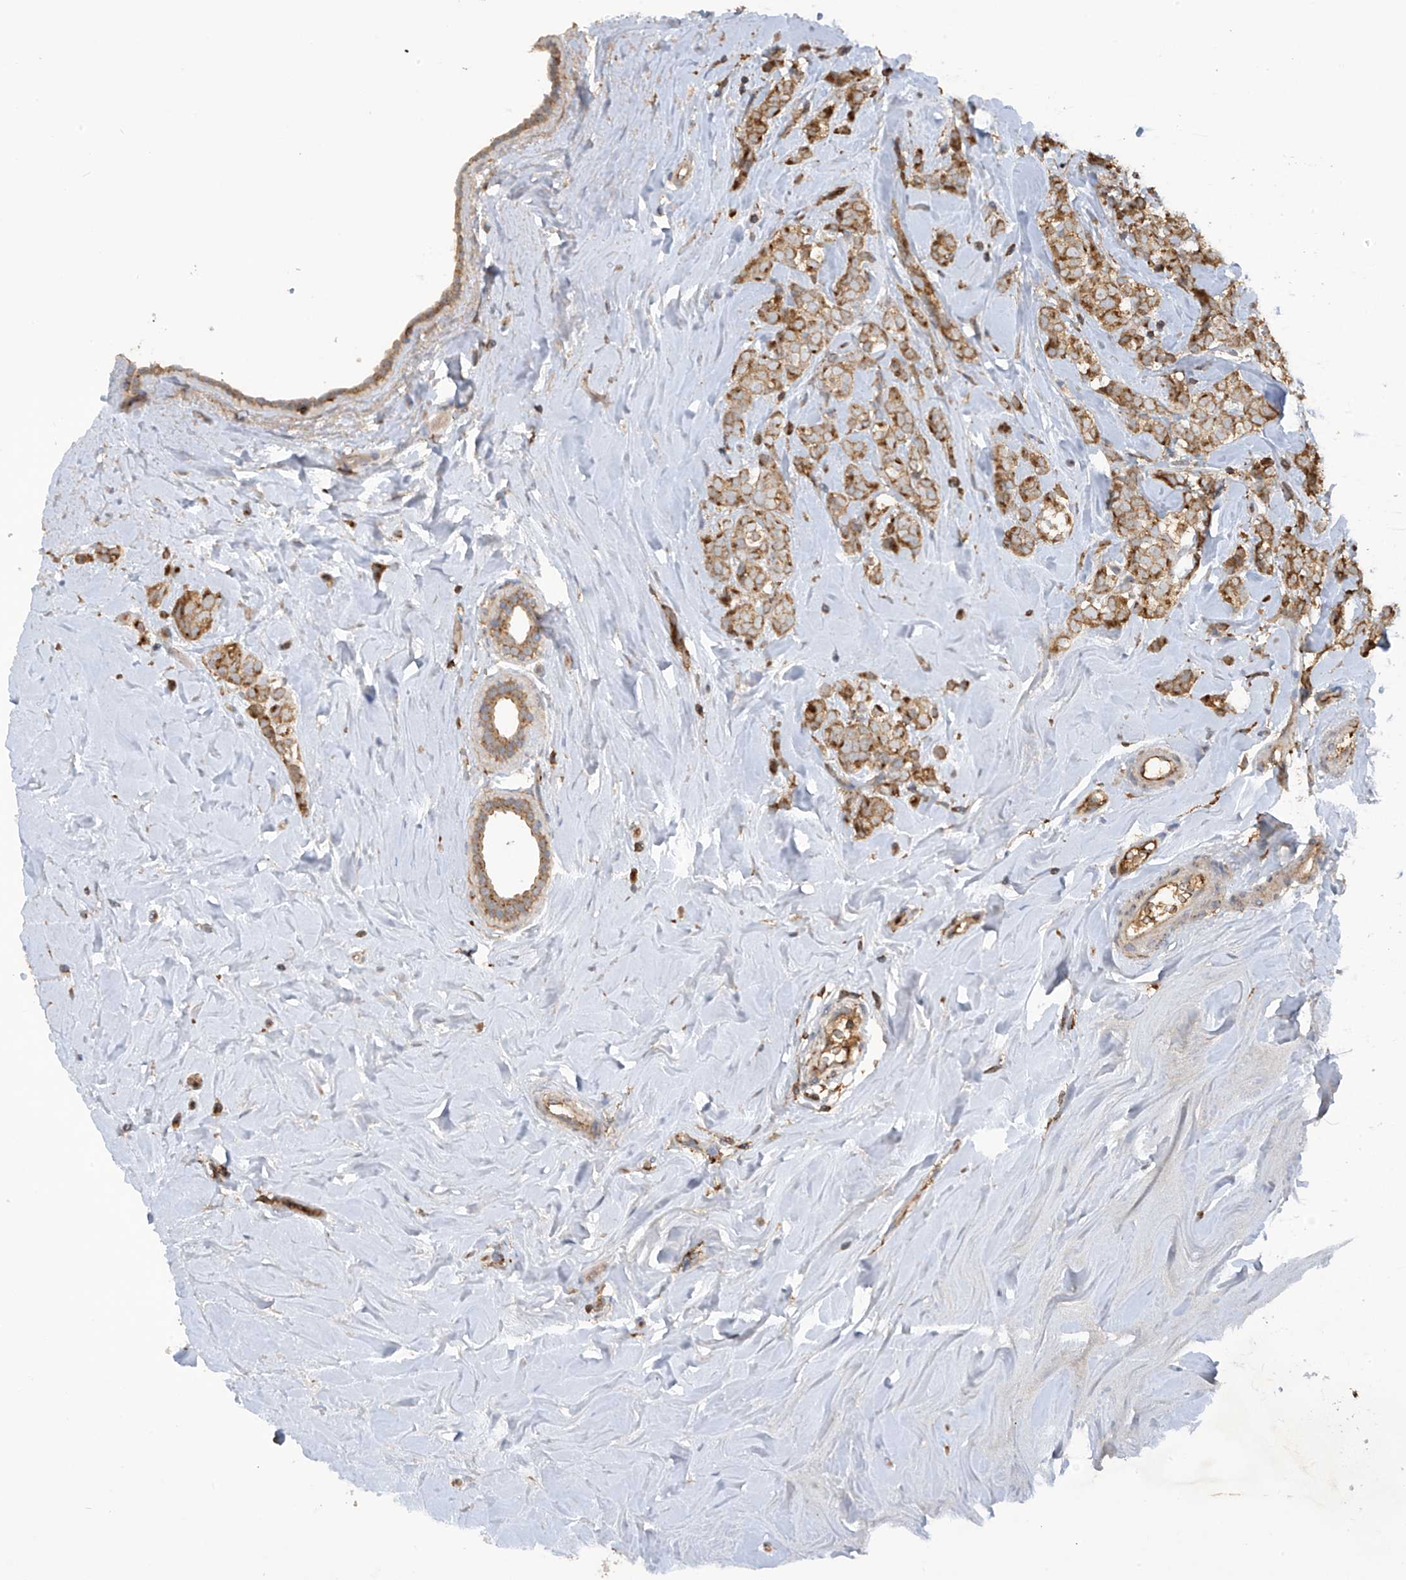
{"staining": {"intensity": "moderate", "quantity": ">75%", "location": "cytoplasmic/membranous"}, "tissue": "breast cancer", "cell_type": "Tumor cells", "image_type": "cancer", "snomed": [{"axis": "morphology", "description": "Lobular carcinoma"}, {"axis": "topography", "description": "Breast"}], "caption": "Protein positivity by immunohistochemistry exhibits moderate cytoplasmic/membranous expression in approximately >75% of tumor cells in lobular carcinoma (breast).", "gene": "COX10", "patient": {"sex": "female", "age": 47}}